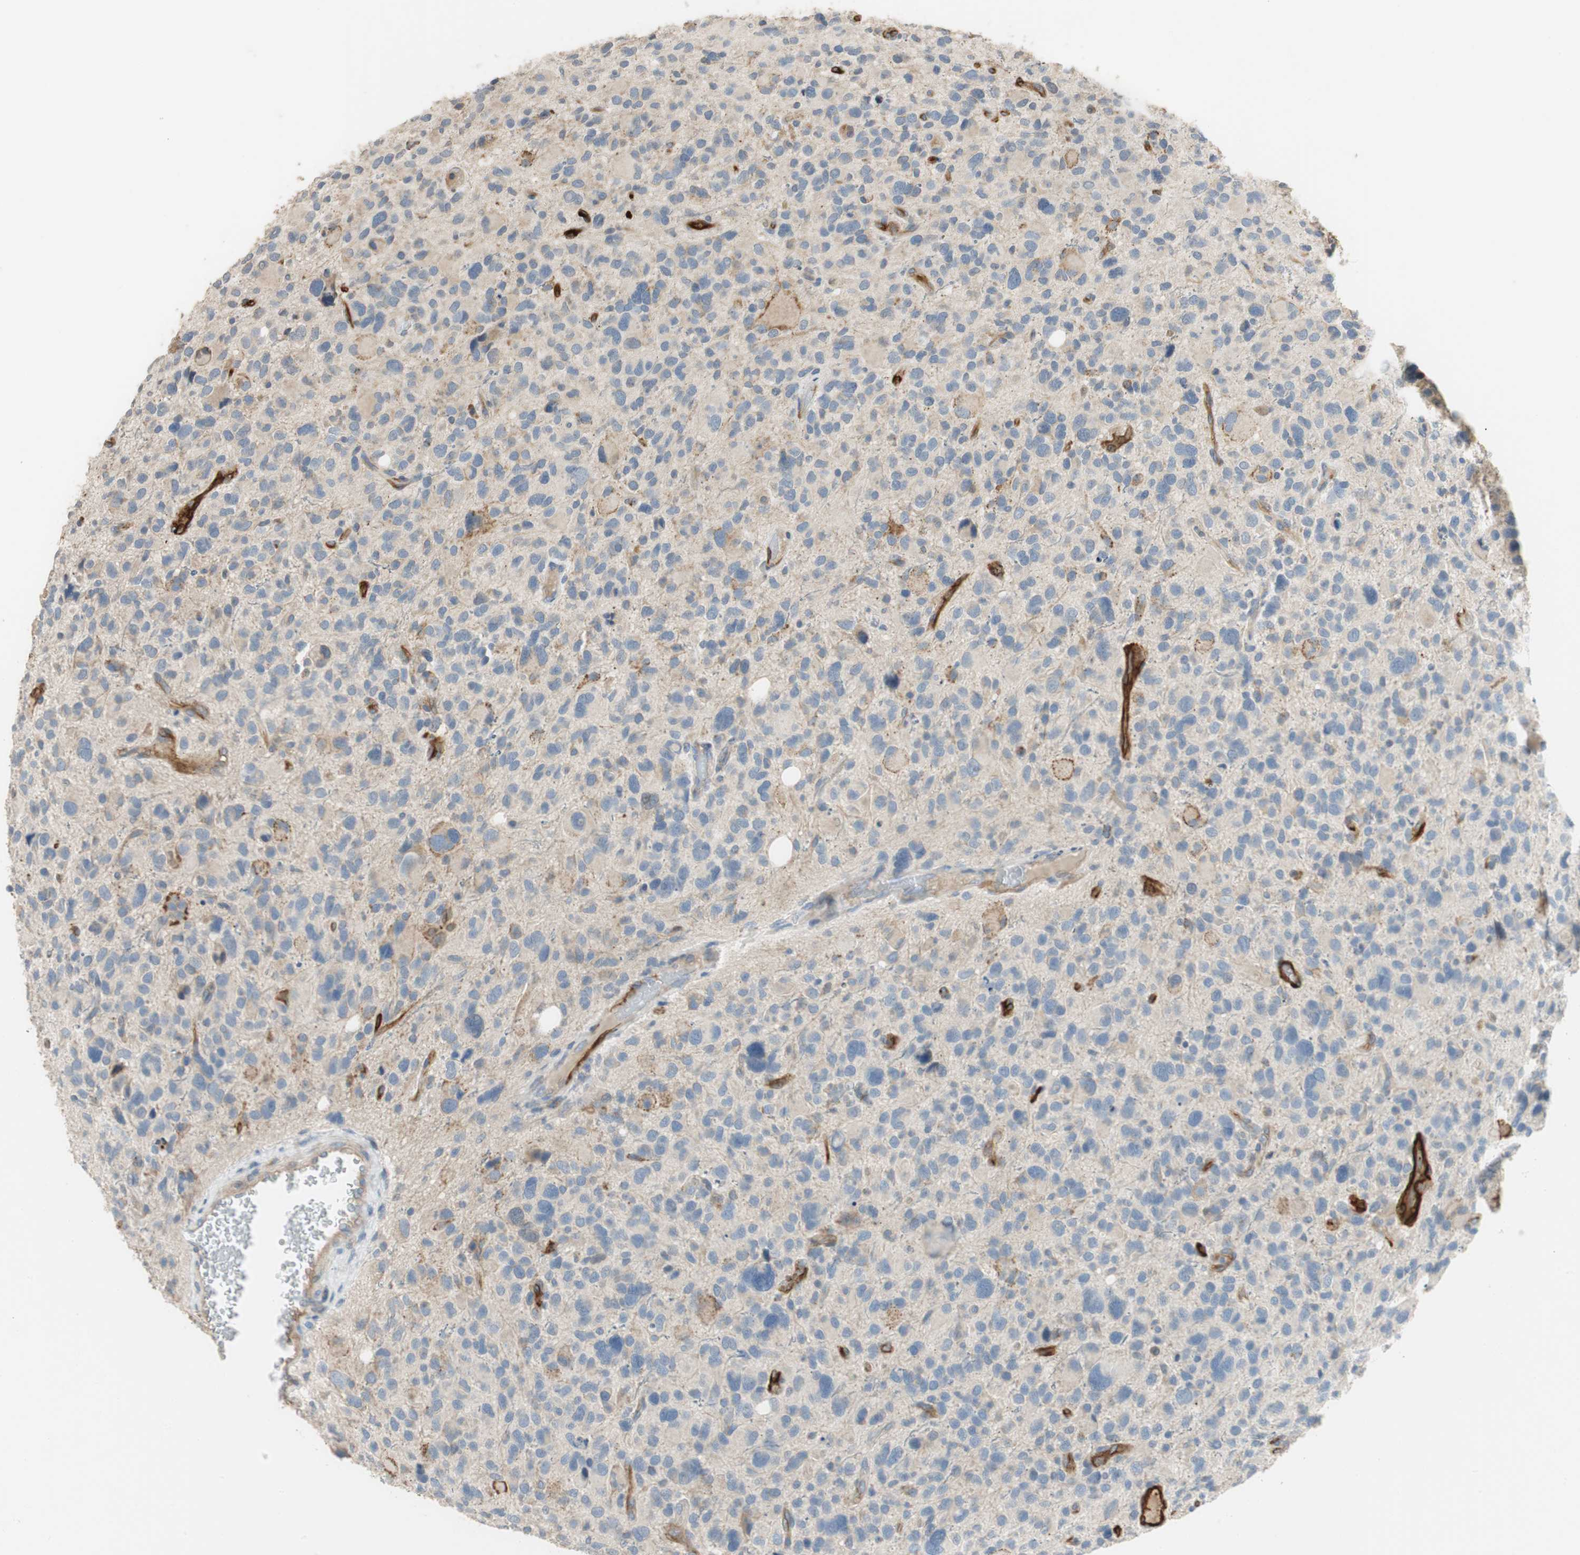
{"staining": {"intensity": "weak", "quantity": "25%-75%", "location": "cytoplasmic/membranous"}, "tissue": "glioma", "cell_type": "Tumor cells", "image_type": "cancer", "snomed": [{"axis": "morphology", "description": "Glioma, malignant, High grade"}, {"axis": "topography", "description": "Brain"}], "caption": "This photomicrograph shows malignant glioma (high-grade) stained with immunohistochemistry to label a protein in brown. The cytoplasmic/membranous of tumor cells show weak positivity for the protein. Nuclei are counter-stained blue.", "gene": "ALPL", "patient": {"sex": "male", "age": 48}}